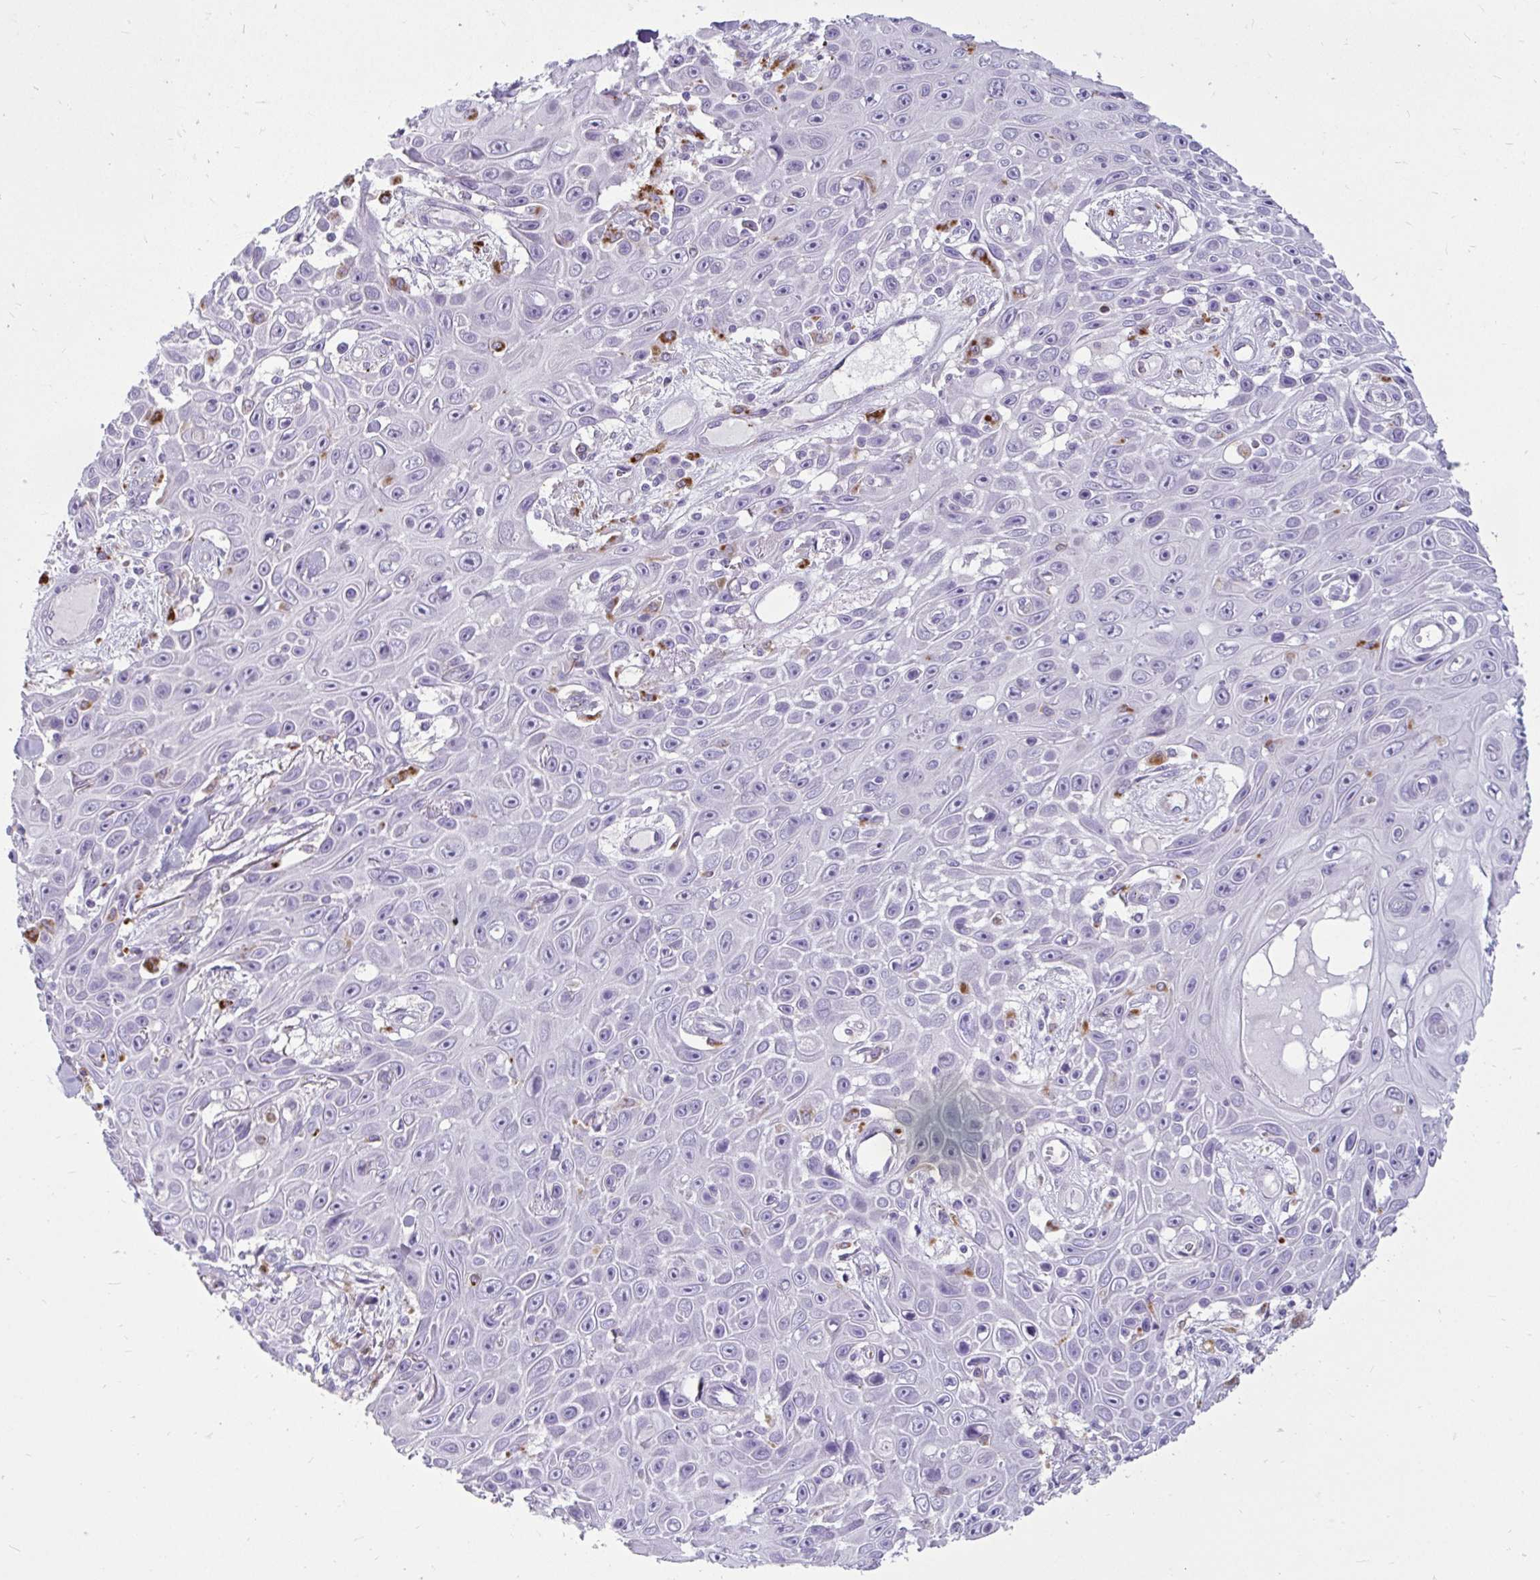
{"staining": {"intensity": "negative", "quantity": "none", "location": "none"}, "tissue": "skin cancer", "cell_type": "Tumor cells", "image_type": "cancer", "snomed": [{"axis": "morphology", "description": "Squamous cell carcinoma, NOS"}, {"axis": "topography", "description": "Skin"}], "caption": "IHC histopathology image of human squamous cell carcinoma (skin) stained for a protein (brown), which shows no expression in tumor cells.", "gene": "CTSZ", "patient": {"sex": "male", "age": 82}}